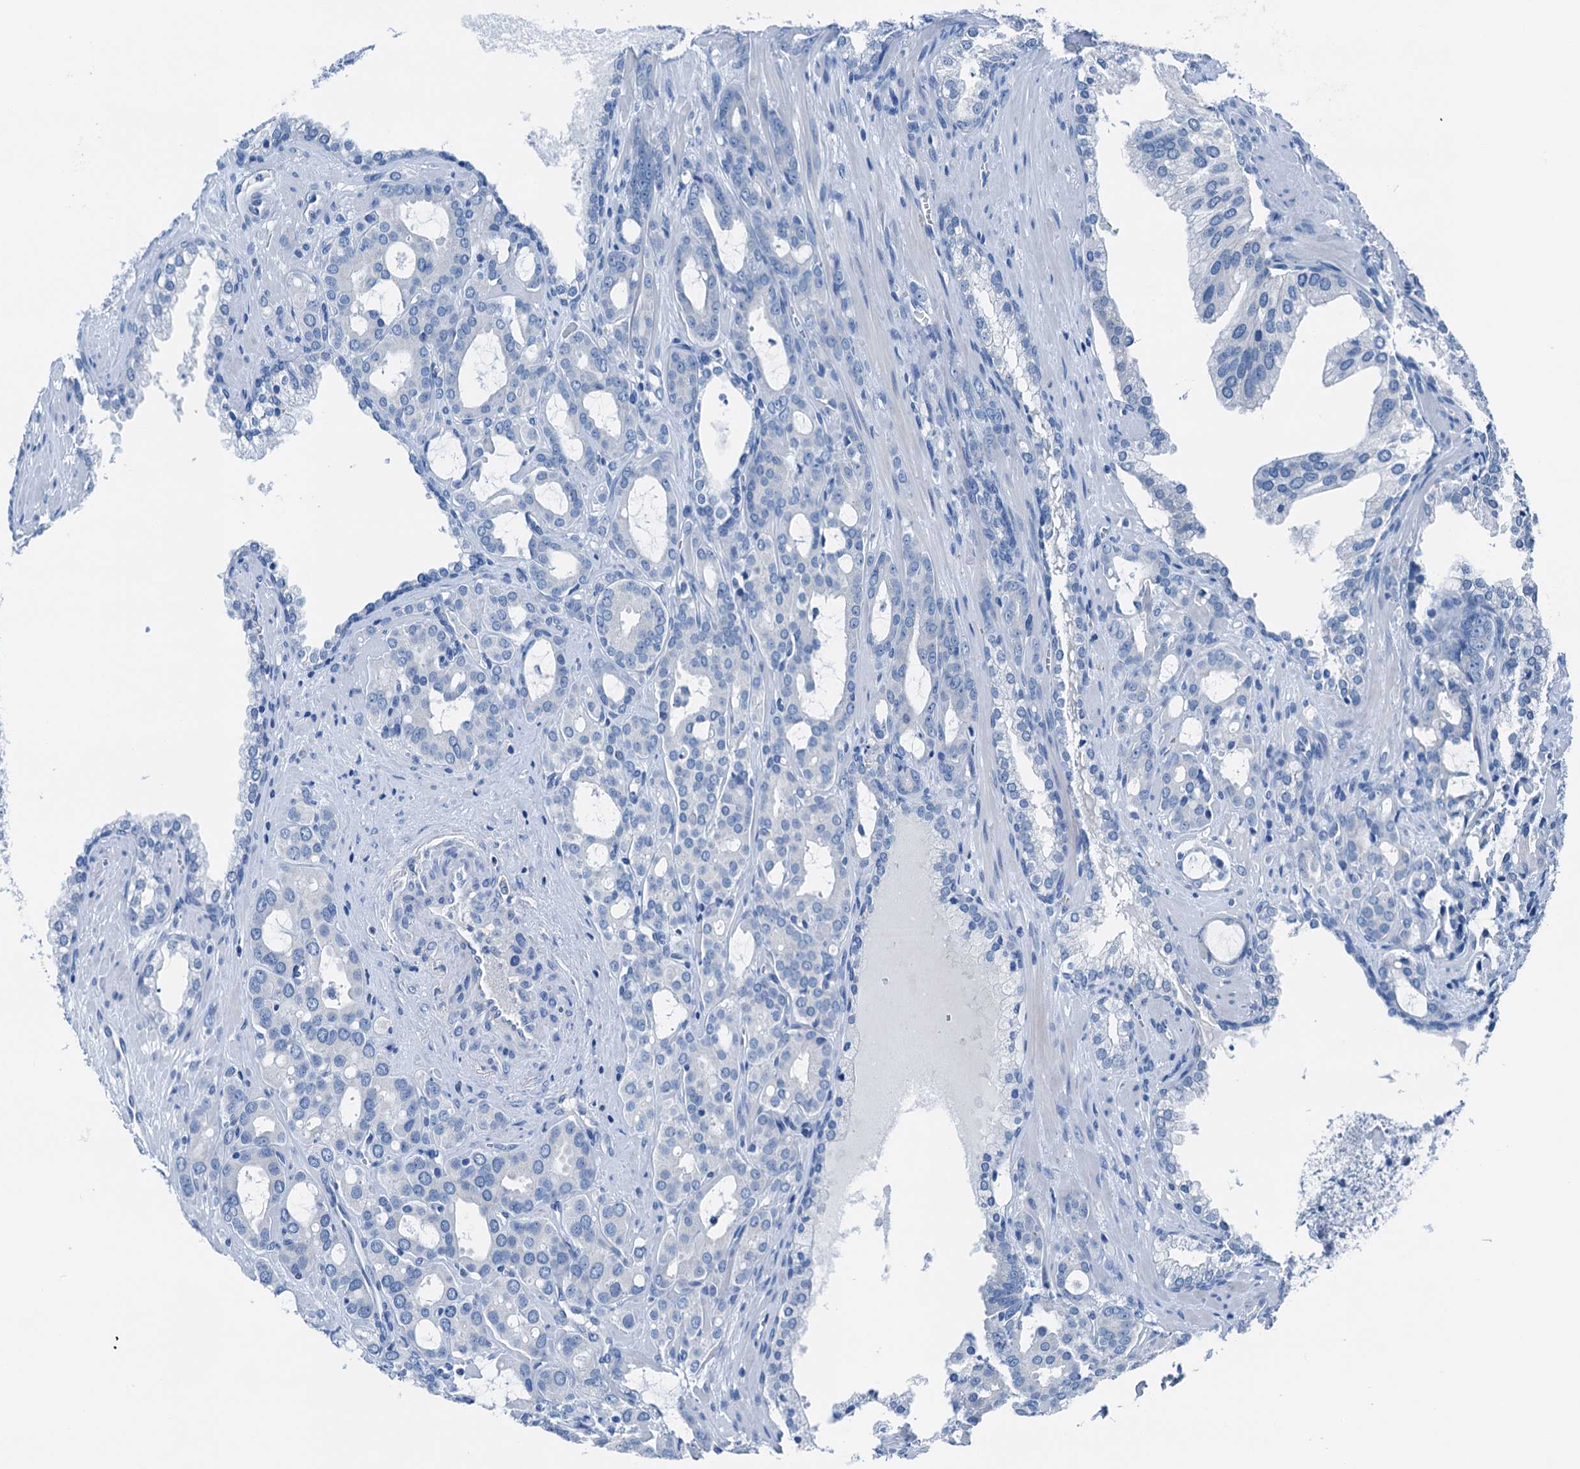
{"staining": {"intensity": "negative", "quantity": "none", "location": "none"}, "tissue": "prostate cancer", "cell_type": "Tumor cells", "image_type": "cancer", "snomed": [{"axis": "morphology", "description": "Adenocarcinoma, High grade"}, {"axis": "topography", "description": "Prostate"}], "caption": "Immunohistochemistry histopathology image of human prostate cancer (high-grade adenocarcinoma) stained for a protein (brown), which displays no positivity in tumor cells.", "gene": "CBLN3", "patient": {"sex": "male", "age": 72}}